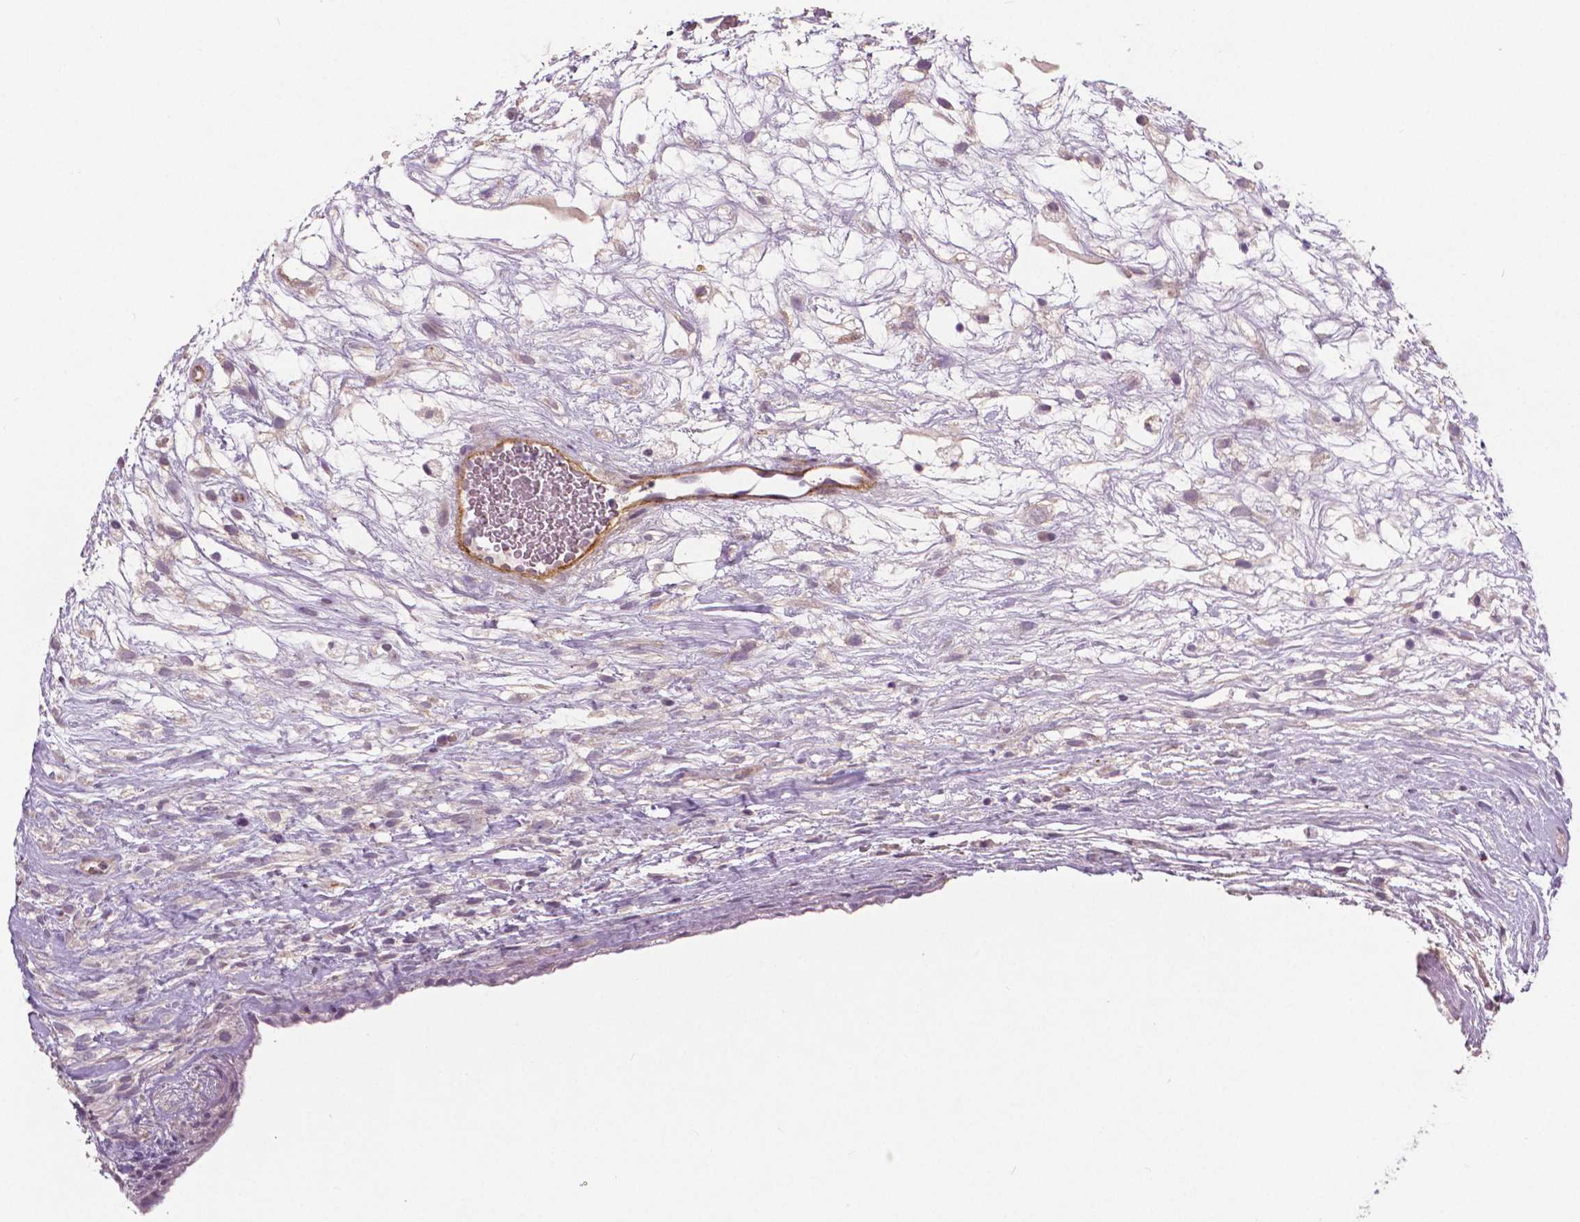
{"staining": {"intensity": "negative", "quantity": "none", "location": "none"}, "tissue": "testis cancer", "cell_type": "Tumor cells", "image_type": "cancer", "snomed": [{"axis": "morphology", "description": "Normal tissue, NOS"}, {"axis": "morphology", "description": "Carcinoma, Embryonal, NOS"}, {"axis": "topography", "description": "Testis"}], "caption": "Human embryonal carcinoma (testis) stained for a protein using IHC demonstrates no expression in tumor cells.", "gene": "FLT1", "patient": {"sex": "male", "age": 32}}